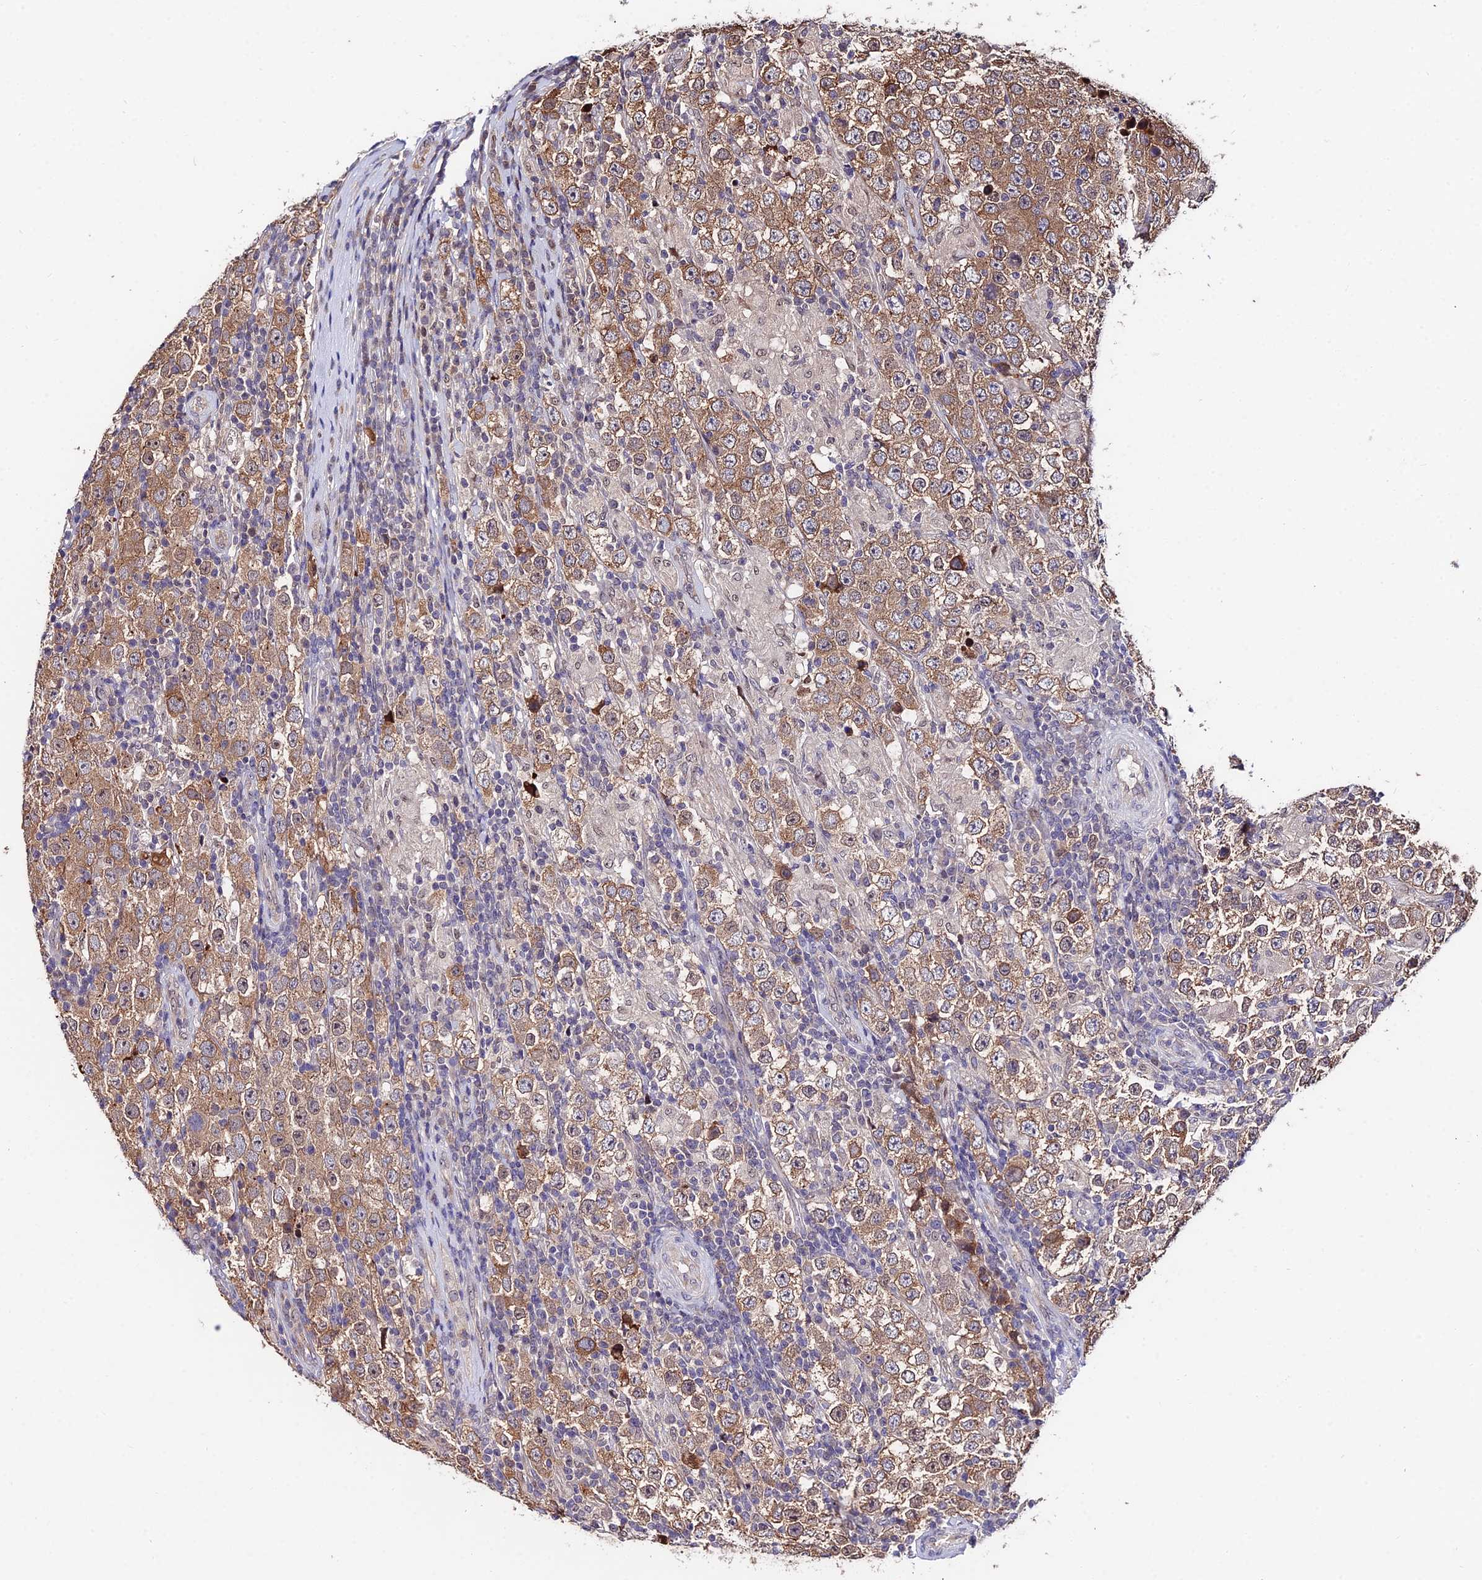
{"staining": {"intensity": "moderate", "quantity": ">75%", "location": "cytoplasmic/membranous"}, "tissue": "testis cancer", "cell_type": "Tumor cells", "image_type": "cancer", "snomed": [{"axis": "morphology", "description": "Normal tissue, NOS"}, {"axis": "morphology", "description": "Urothelial carcinoma, High grade"}, {"axis": "morphology", "description": "Seminoma, NOS"}, {"axis": "morphology", "description": "Carcinoma, Embryonal, NOS"}, {"axis": "topography", "description": "Urinary bladder"}, {"axis": "topography", "description": "Testis"}], "caption": "Approximately >75% of tumor cells in testis embryonal carcinoma reveal moderate cytoplasmic/membranous protein positivity as visualized by brown immunohistochemical staining.", "gene": "INPP4A", "patient": {"sex": "male", "age": 41}}